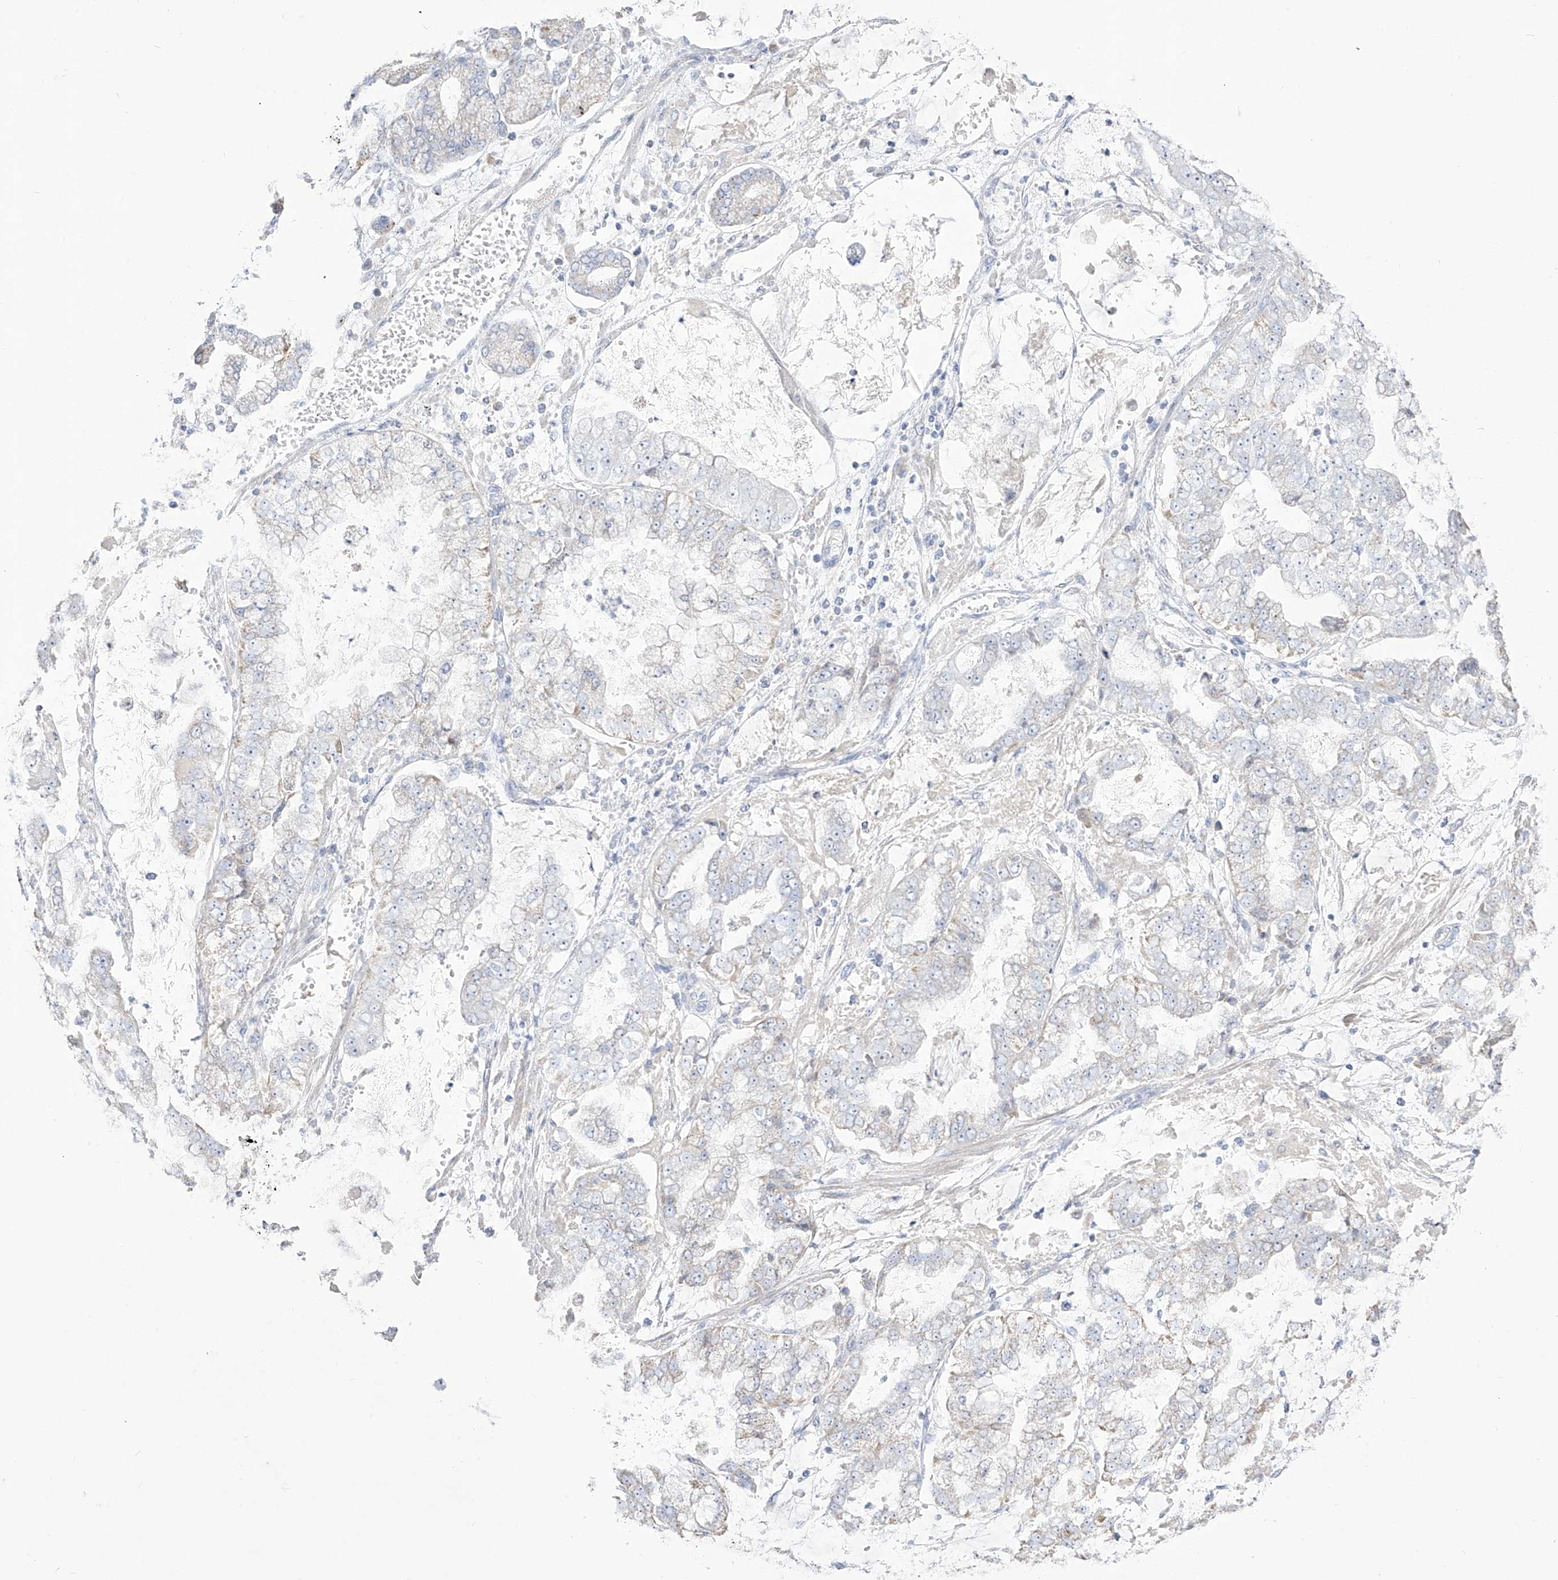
{"staining": {"intensity": "negative", "quantity": "none", "location": "none"}, "tissue": "stomach cancer", "cell_type": "Tumor cells", "image_type": "cancer", "snomed": [{"axis": "morphology", "description": "Adenocarcinoma, NOS"}, {"axis": "topography", "description": "Stomach"}], "caption": "Human stomach adenocarcinoma stained for a protein using IHC exhibits no staining in tumor cells.", "gene": "RCHY1", "patient": {"sex": "male", "age": 76}}